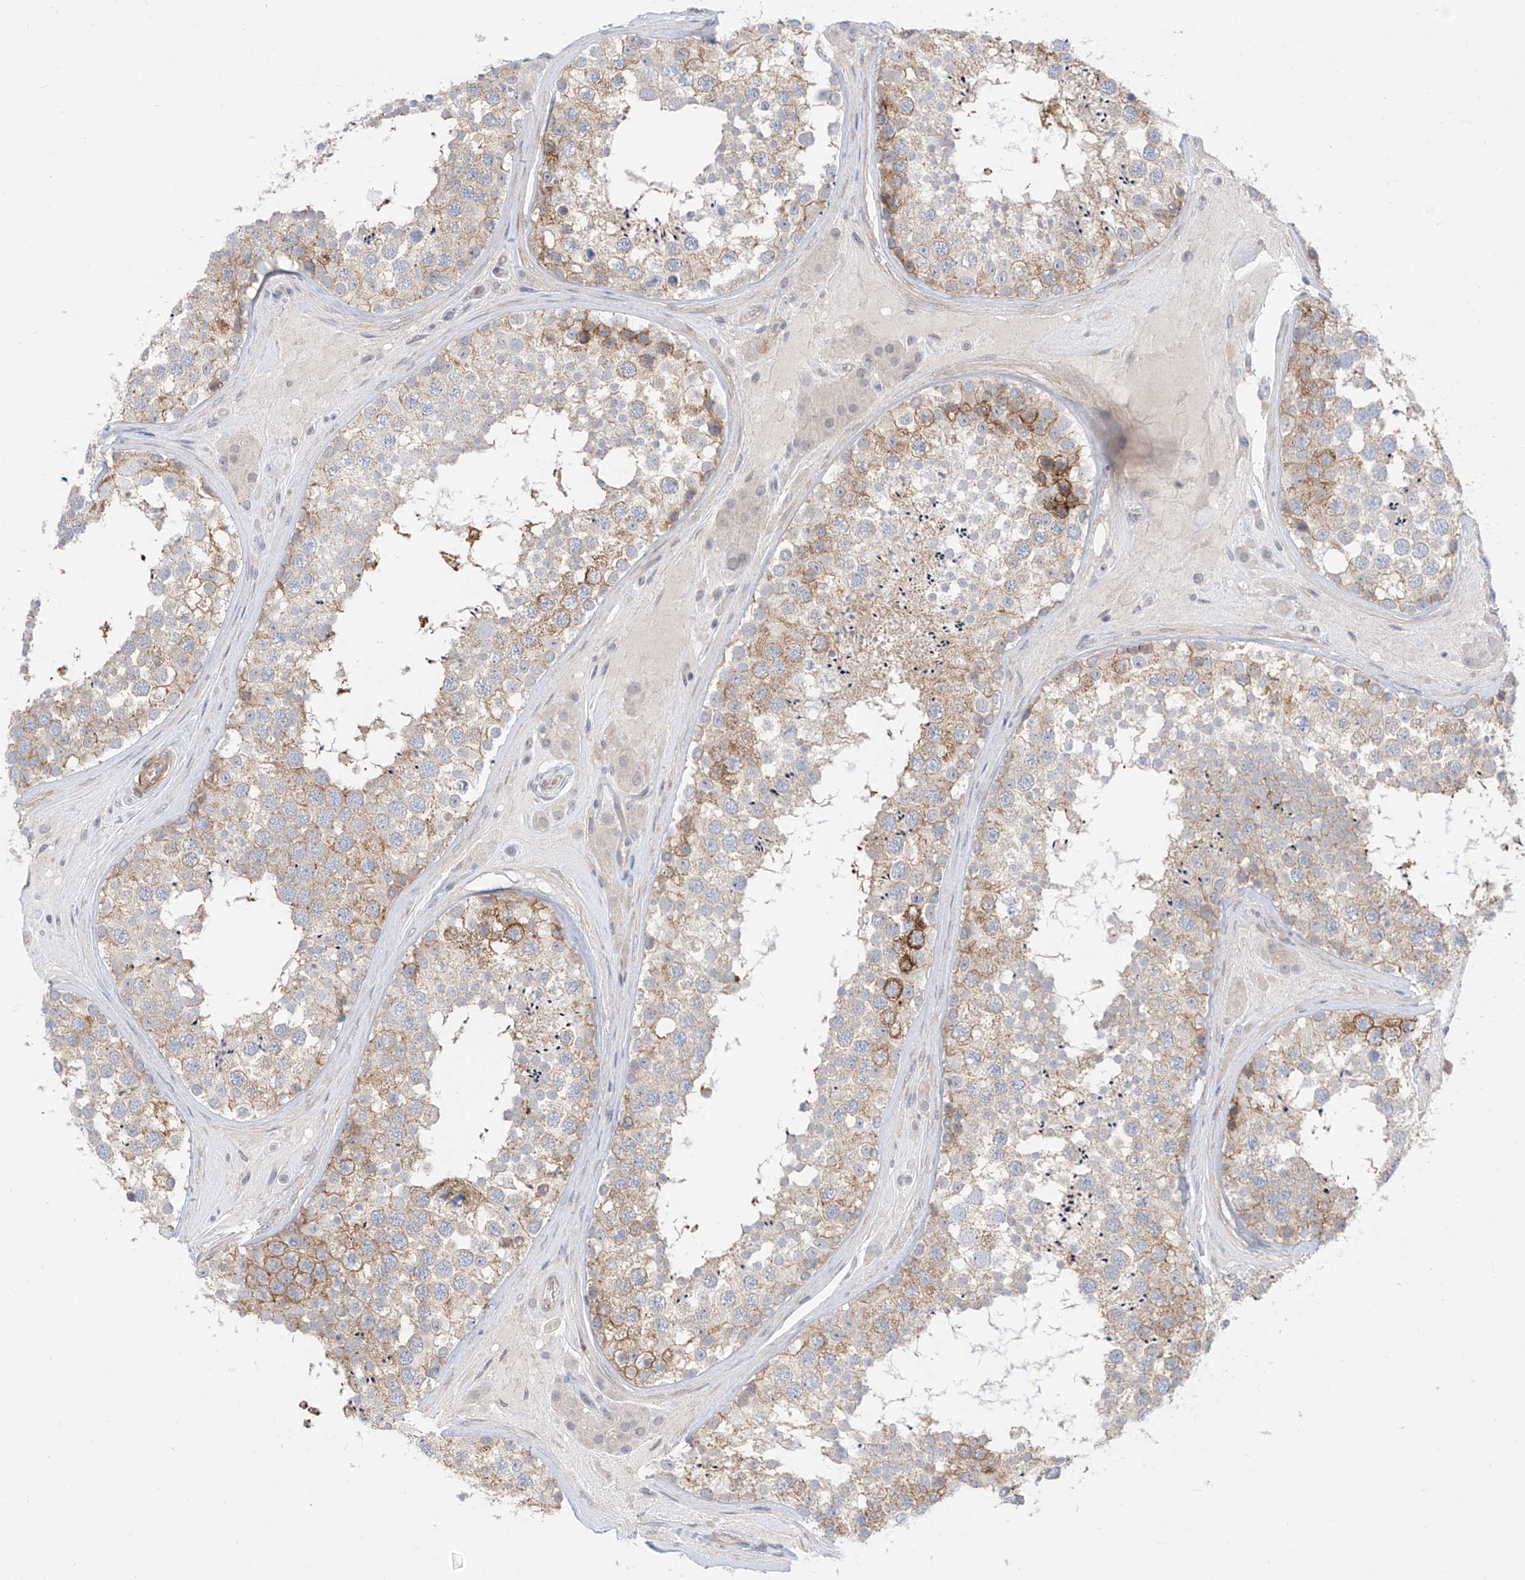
{"staining": {"intensity": "moderate", "quantity": "25%-75%", "location": "cytoplasmic/membranous"}, "tissue": "testis", "cell_type": "Cells in seminiferous ducts", "image_type": "normal", "snomed": [{"axis": "morphology", "description": "Normal tissue, NOS"}, {"axis": "topography", "description": "Testis"}], "caption": "About 25%-75% of cells in seminiferous ducts in benign testis exhibit moderate cytoplasmic/membranous protein staining as visualized by brown immunohistochemical staining.", "gene": "ABLIM2", "patient": {"sex": "male", "age": 46}}